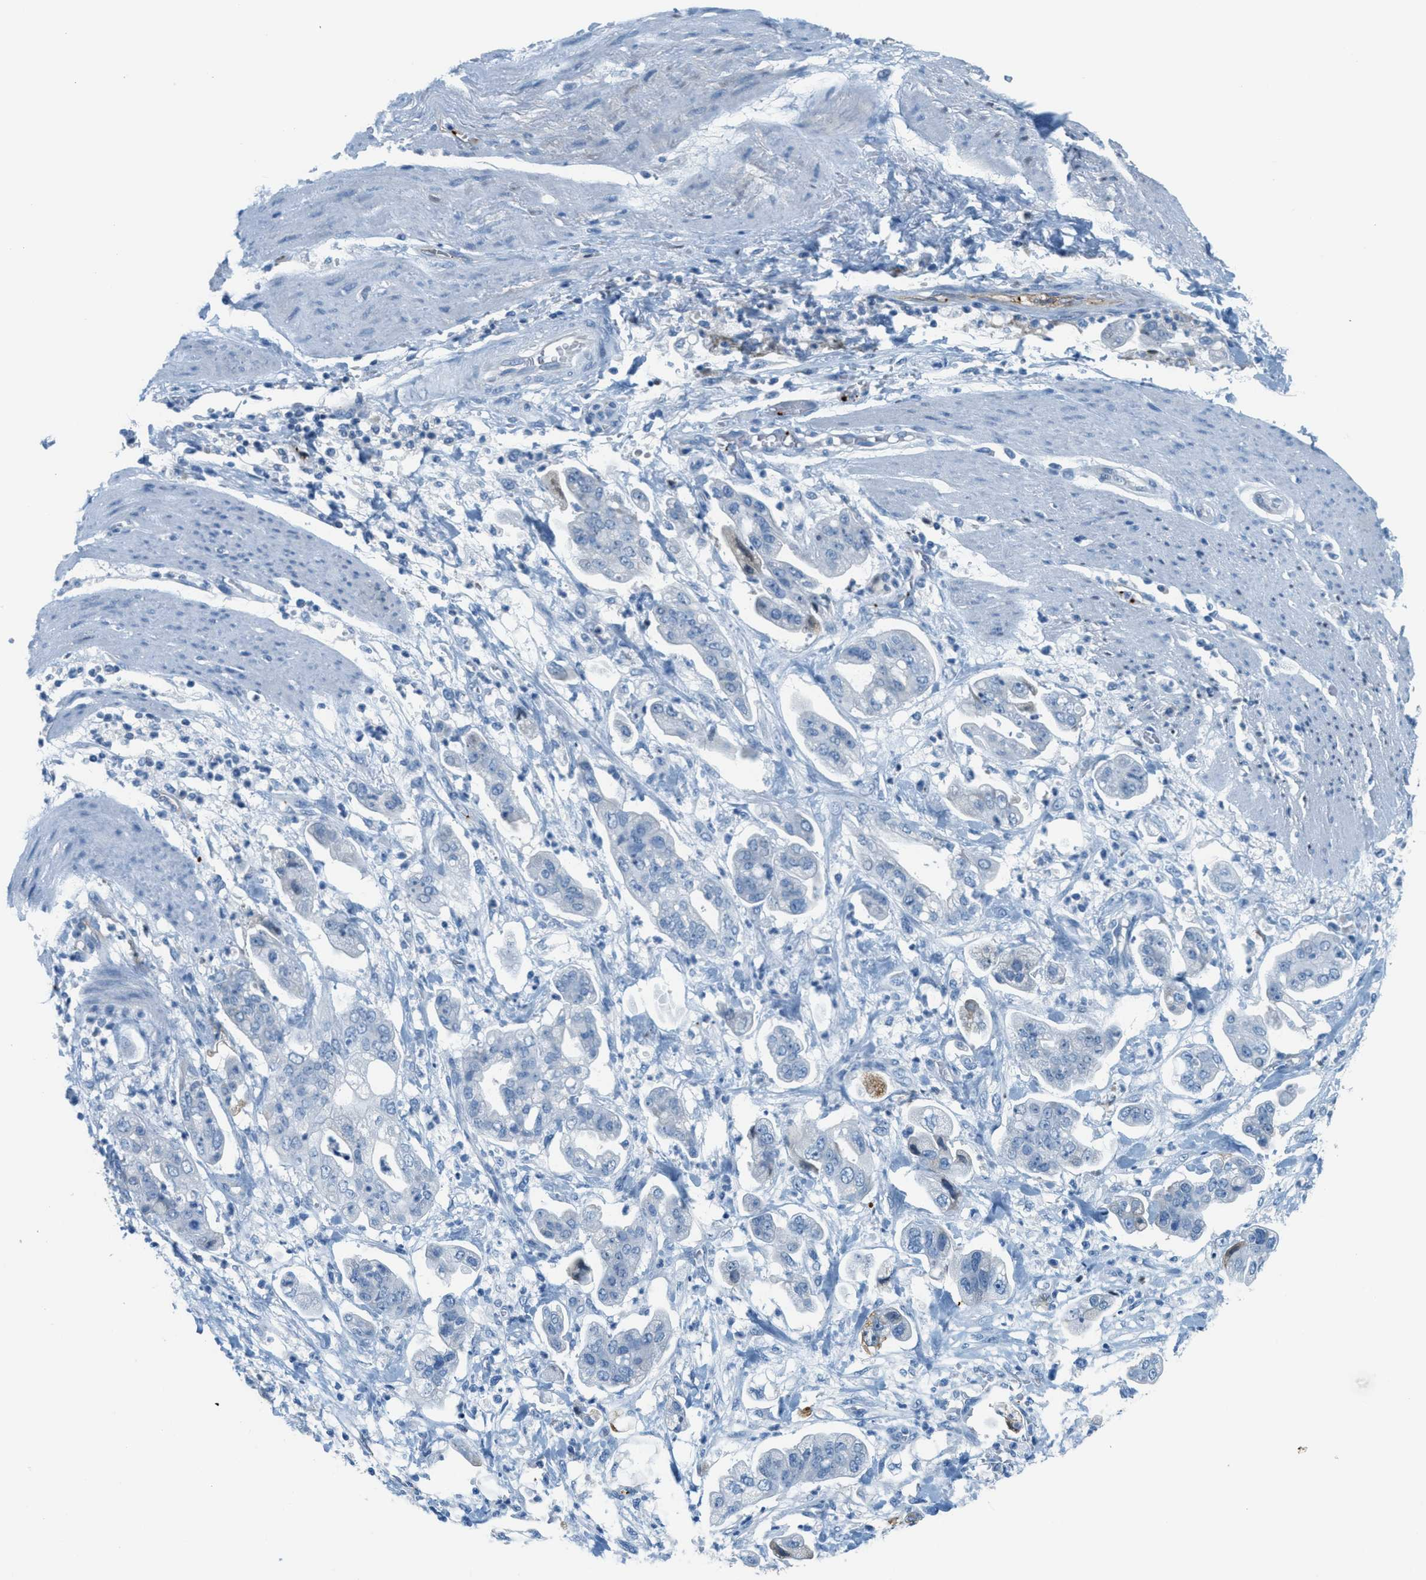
{"staining": {"intensity": "negative", "quantity": "none", "location": "none"}, "tissue": "stomach cancer", "cell_type": "Tumor cells", "image_type": "cancer", "snomed": [{"axis": "morphology", "description": "Adenocarcinoma, NOS"}, {"axis": "topography", "description": "Stomach"}], "caption": "High magnification brightfield microscopy of adenocarcinoma (stomach) stained with DAB (brown) and counterstained with hematoxylin (blue): tumor cells show no significant staining. (DAB IHC with hematoxylin counter stain).", "gene": "PPBP", "patient": {"sex": "male", "age": 62}}